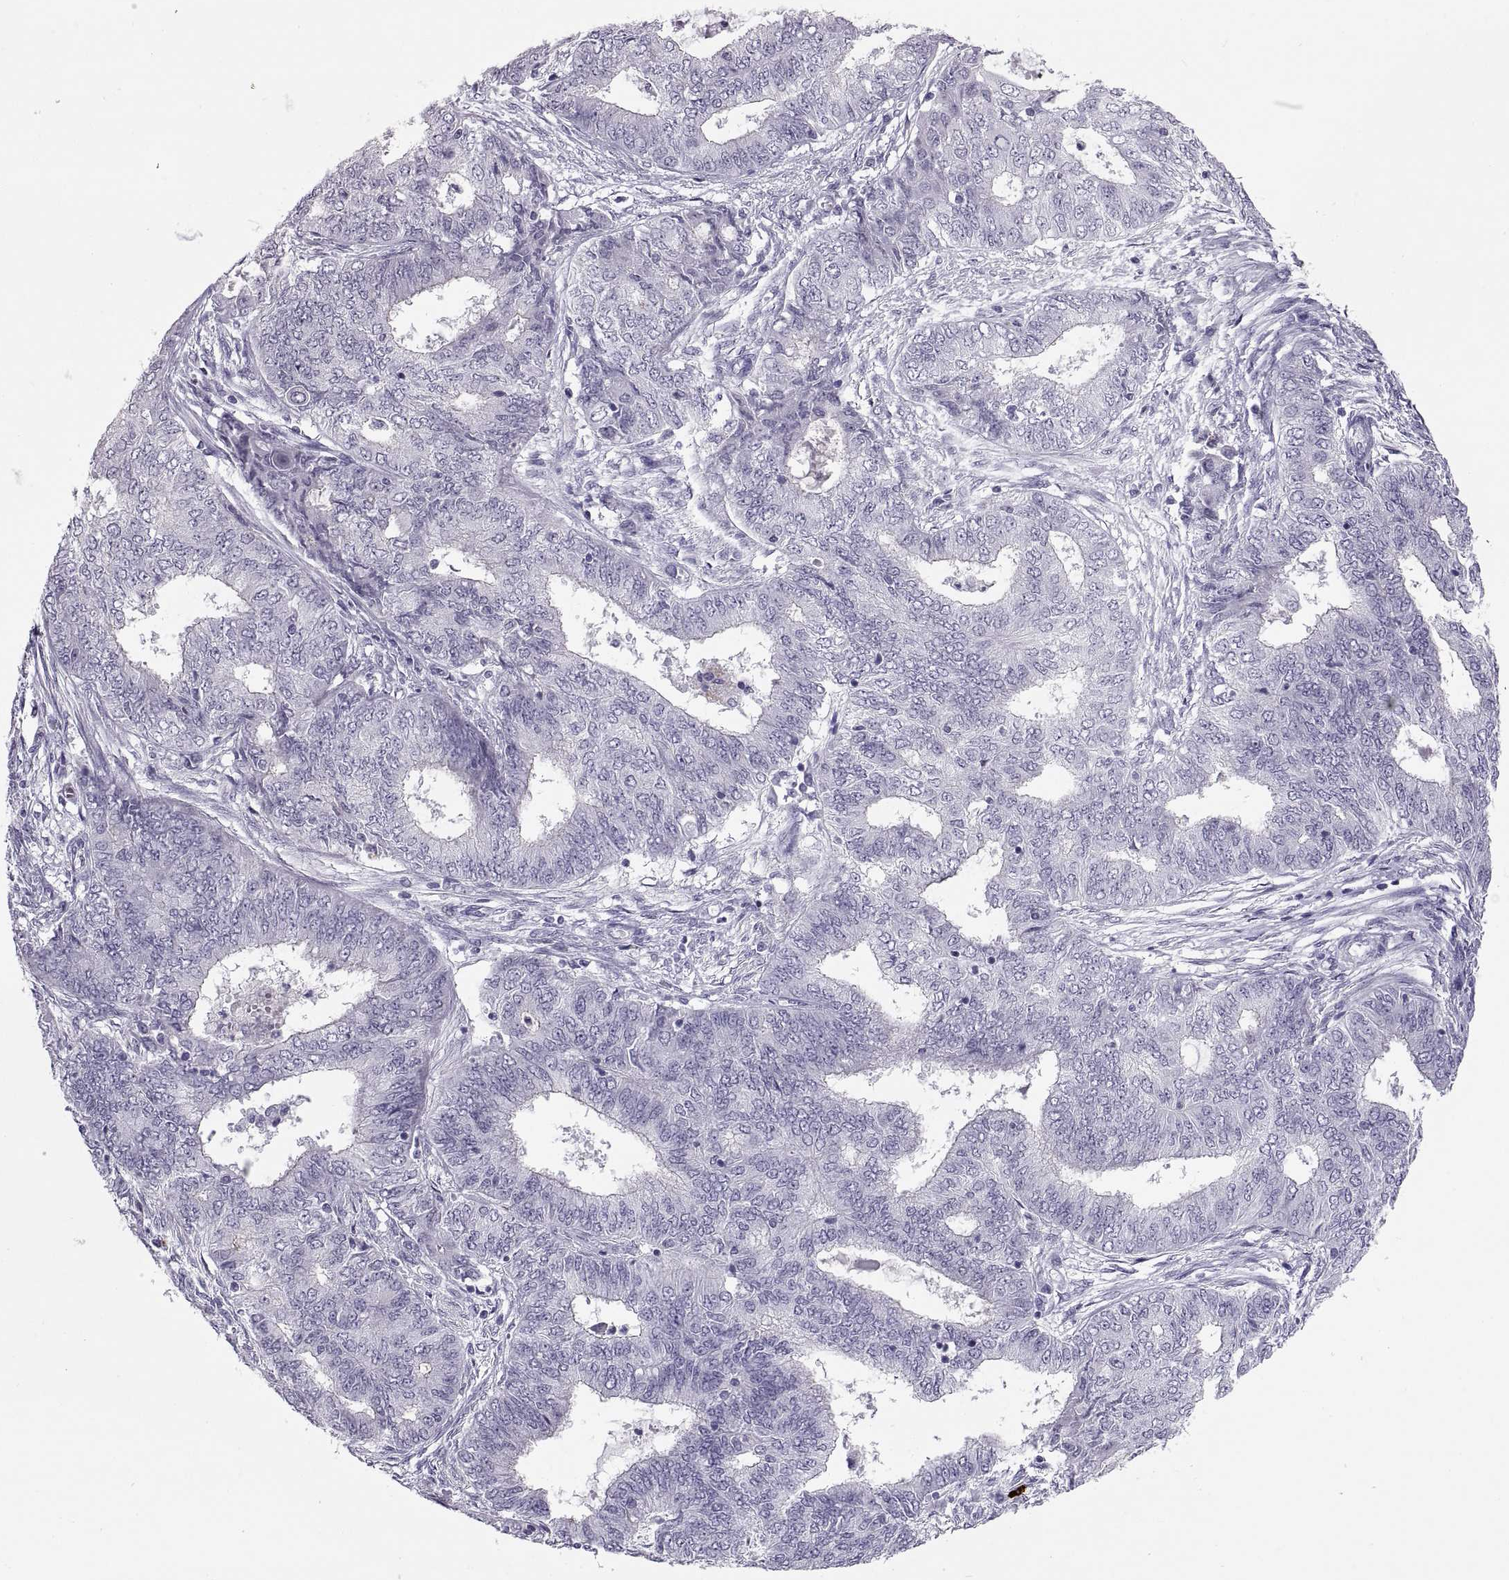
{"staining": {"intensity": "negative", "quantity": "none", "location": "none"}, "tissue": "endometrial cancer", "cell_type": "Tumor cells", "image_type": "cancer", "snomed": [{"axis": "morphology", "description": "Adenocarcinoma, NOS"}, {"axis": "topography", "description": "Endometrium"}], "caption": "Tumor cells are negative for protein expression in human adenocarcinoma (endometrial). Brightfield microscopy of immunohistochemistry stained with DAB (brown) and hematoxylin (blue), captured at high magnification.", "gene": "QRICH2", "patient": {"sex": "female", "age": 62}}